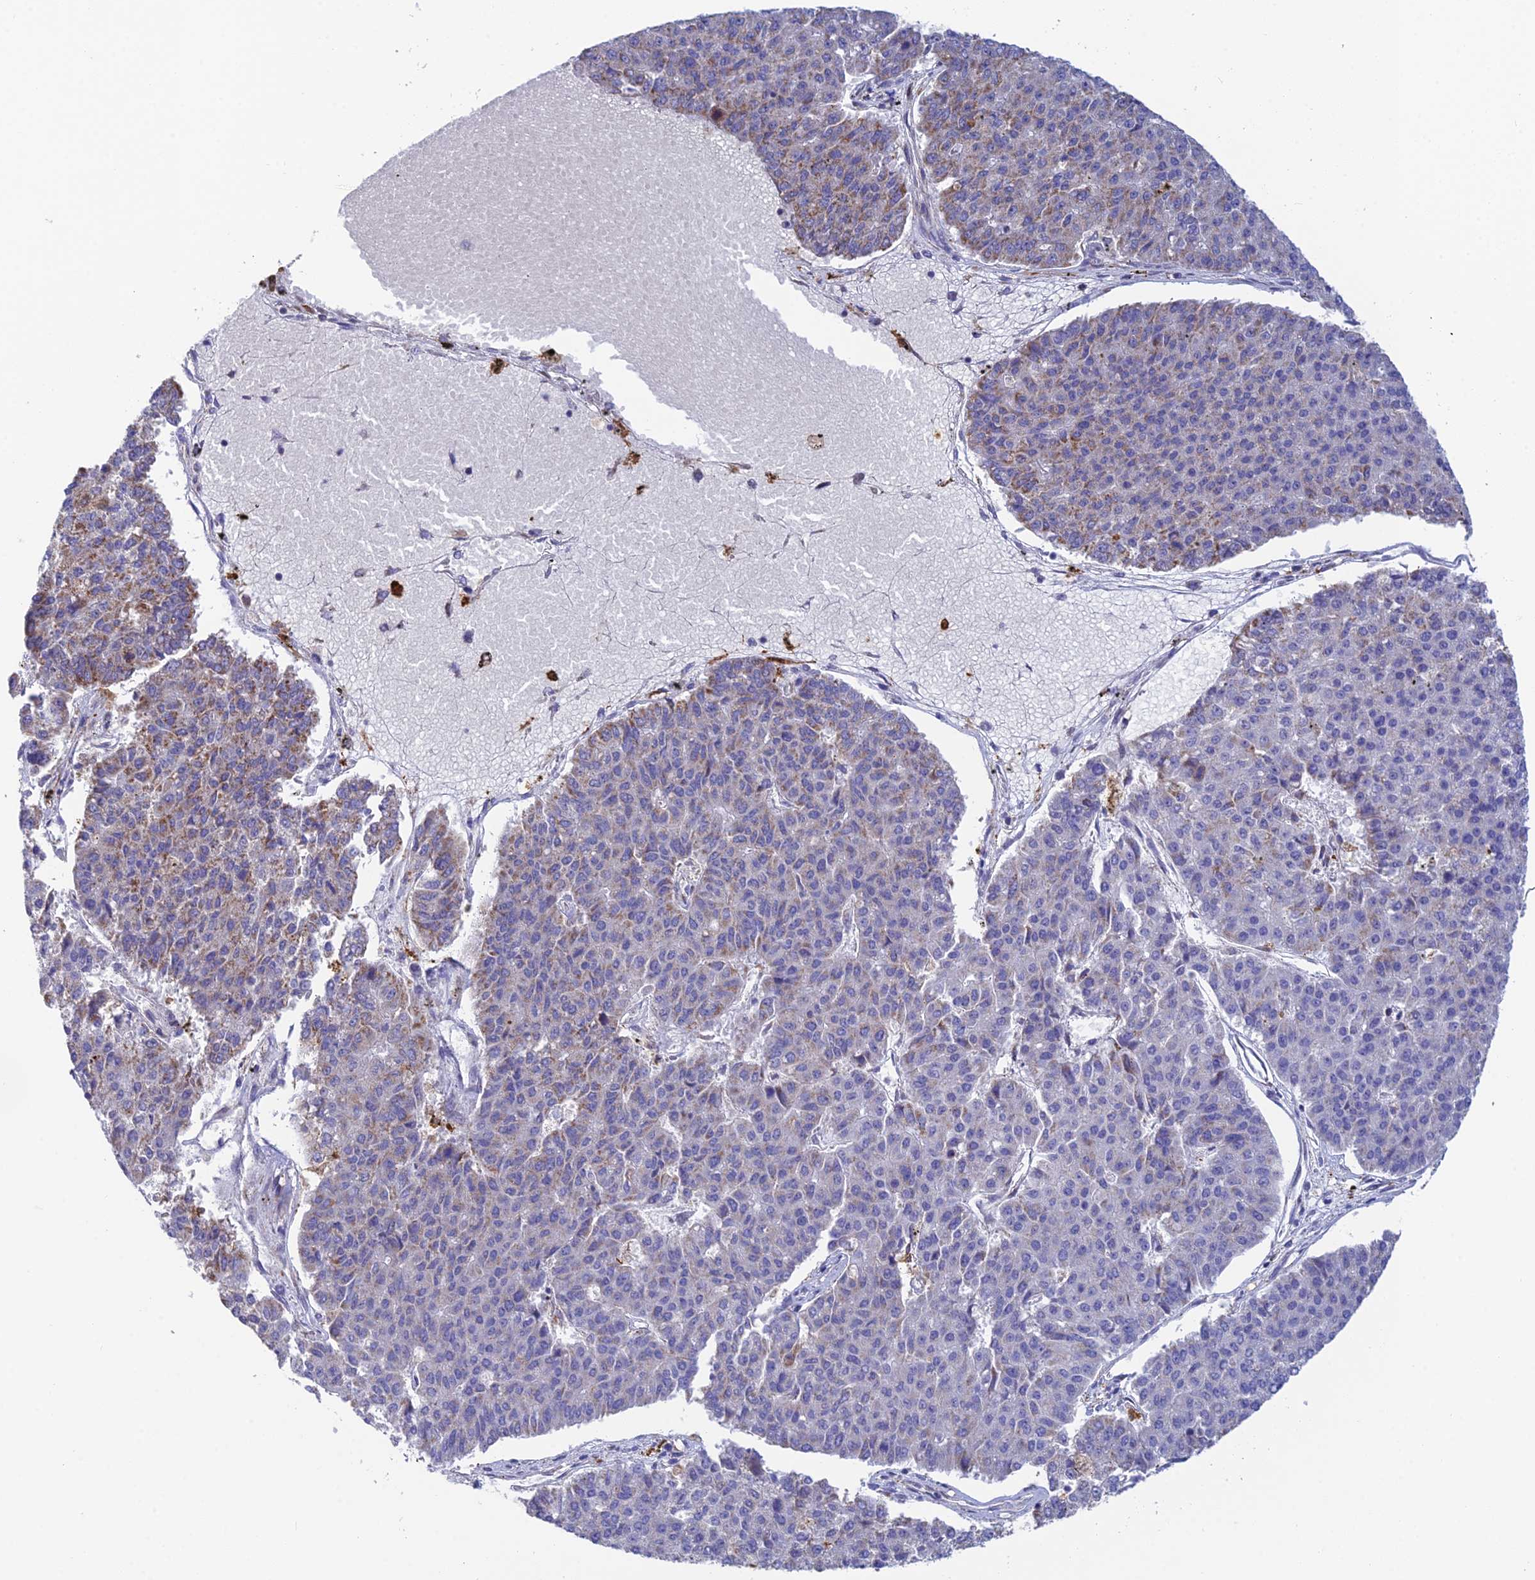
{"staining": {"intensity": "moderate", "quantity": "<25%", "location": "cytoplasmic/membranous"}, "tissue": "pancreatic cancer", "cell_type": "Tumor cells", "image_type": "cancer", "snomed": [{"axis": "morphology", "description": "Adenocarcinoma, NOS"}, {"axis": "topography", "description": "Pancreas"}], "caption": "Brown immunohistochemical staining in human adenocarcinoma (pancreatic) reveals moderate cytoplasmic/membranous staining in about <25% of tumor cells.", "gene": "CSPG4", "patient": {"sex": "male", "age": 50}}